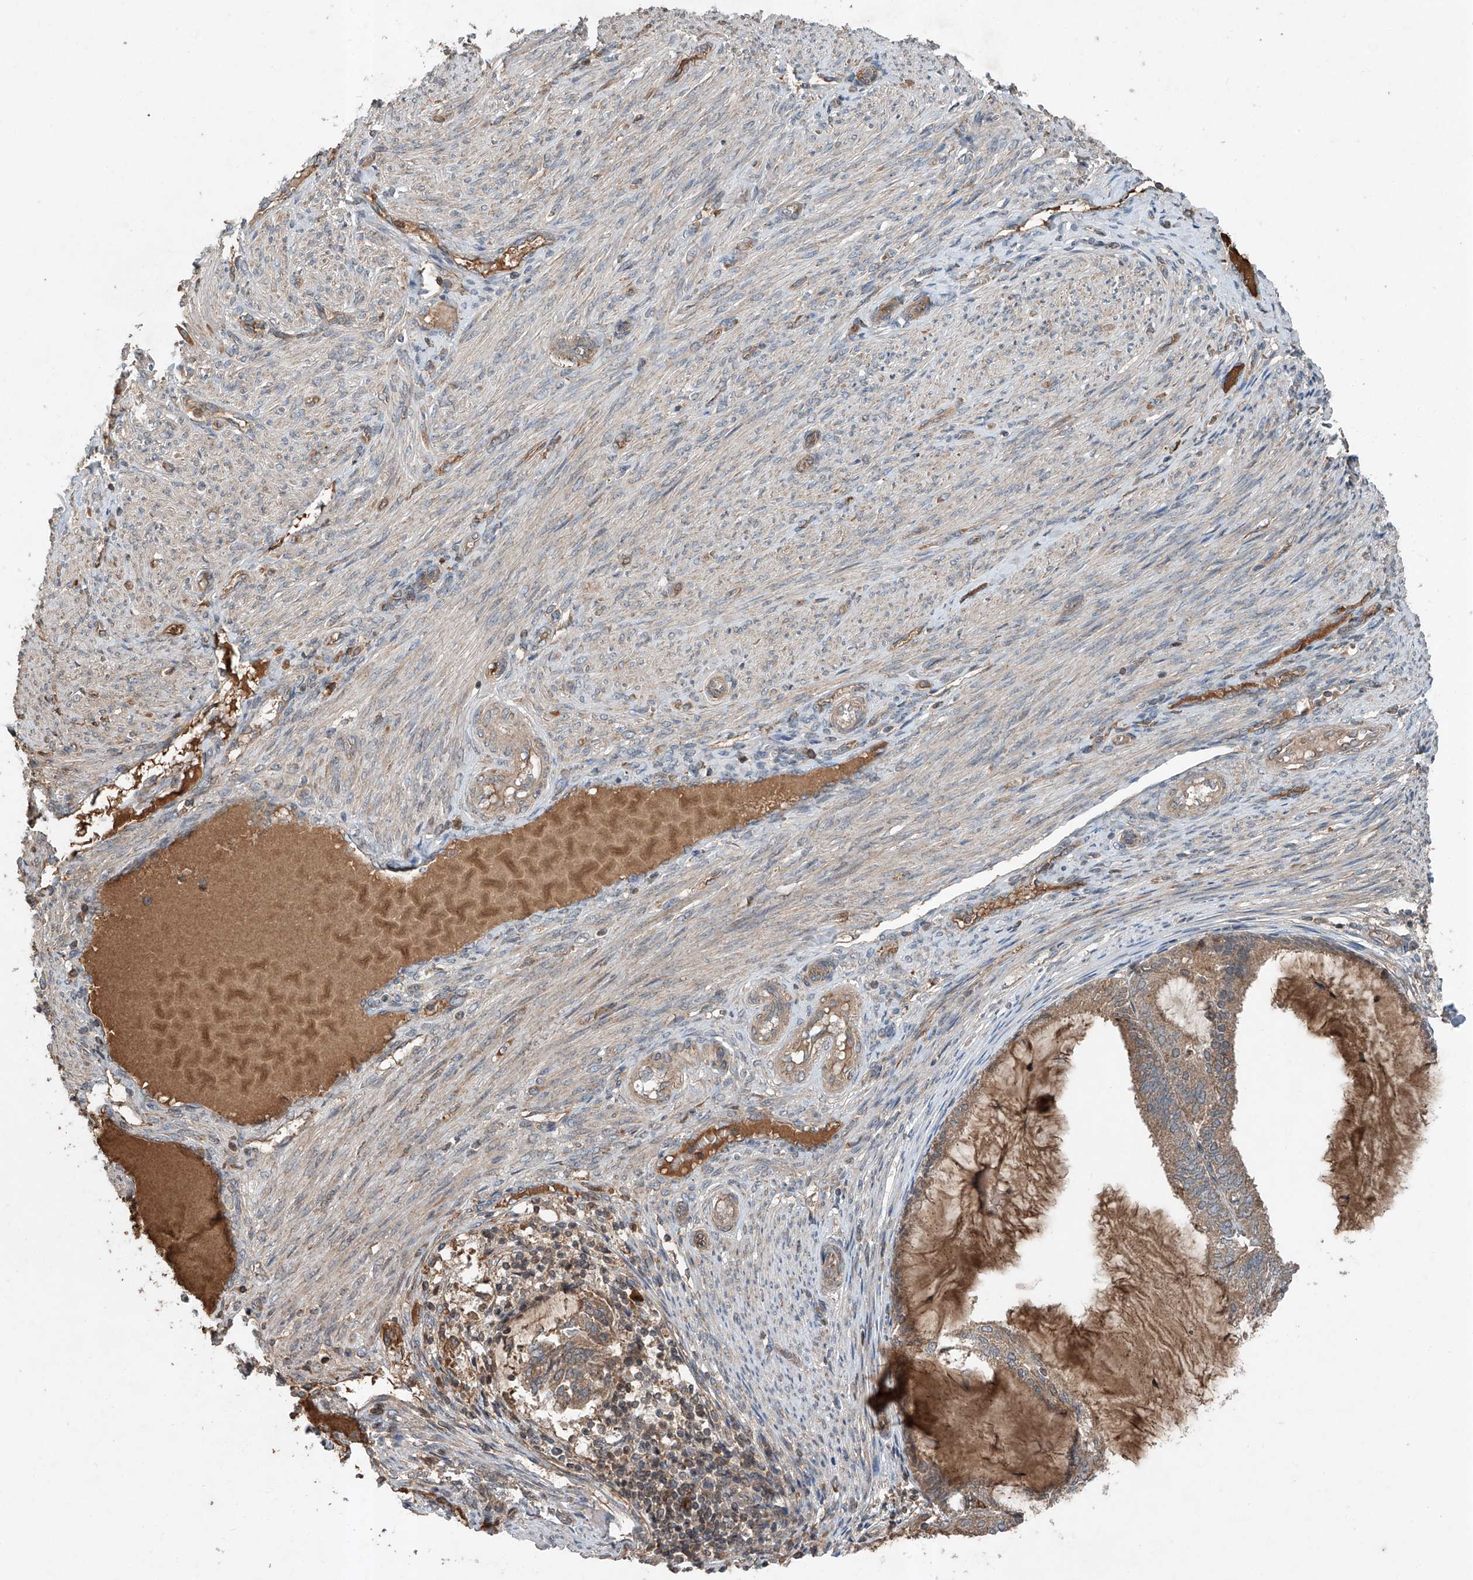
{"staining": {"intensity": "weak", "quantity": ">75%", "location": "cytoplasmic/membranous"}, "tissue": "endometrial cancer", "cell_type": "Tumor cells", "image_type": "cancer", "snomed": [{"axis": "morphology", "description": "Adenocarcinoma, NOS"}, {"axis": "topography", "description": "Endometrium"}], "caption": "Immunohistochemical staining of human endometrial cancer reveals low levels of weak cytoplasmic/membranous protein positivity in about >75% of tumor cells.", "gene": "ADAM23", "patient": {"sex": "female", "age": 81}}